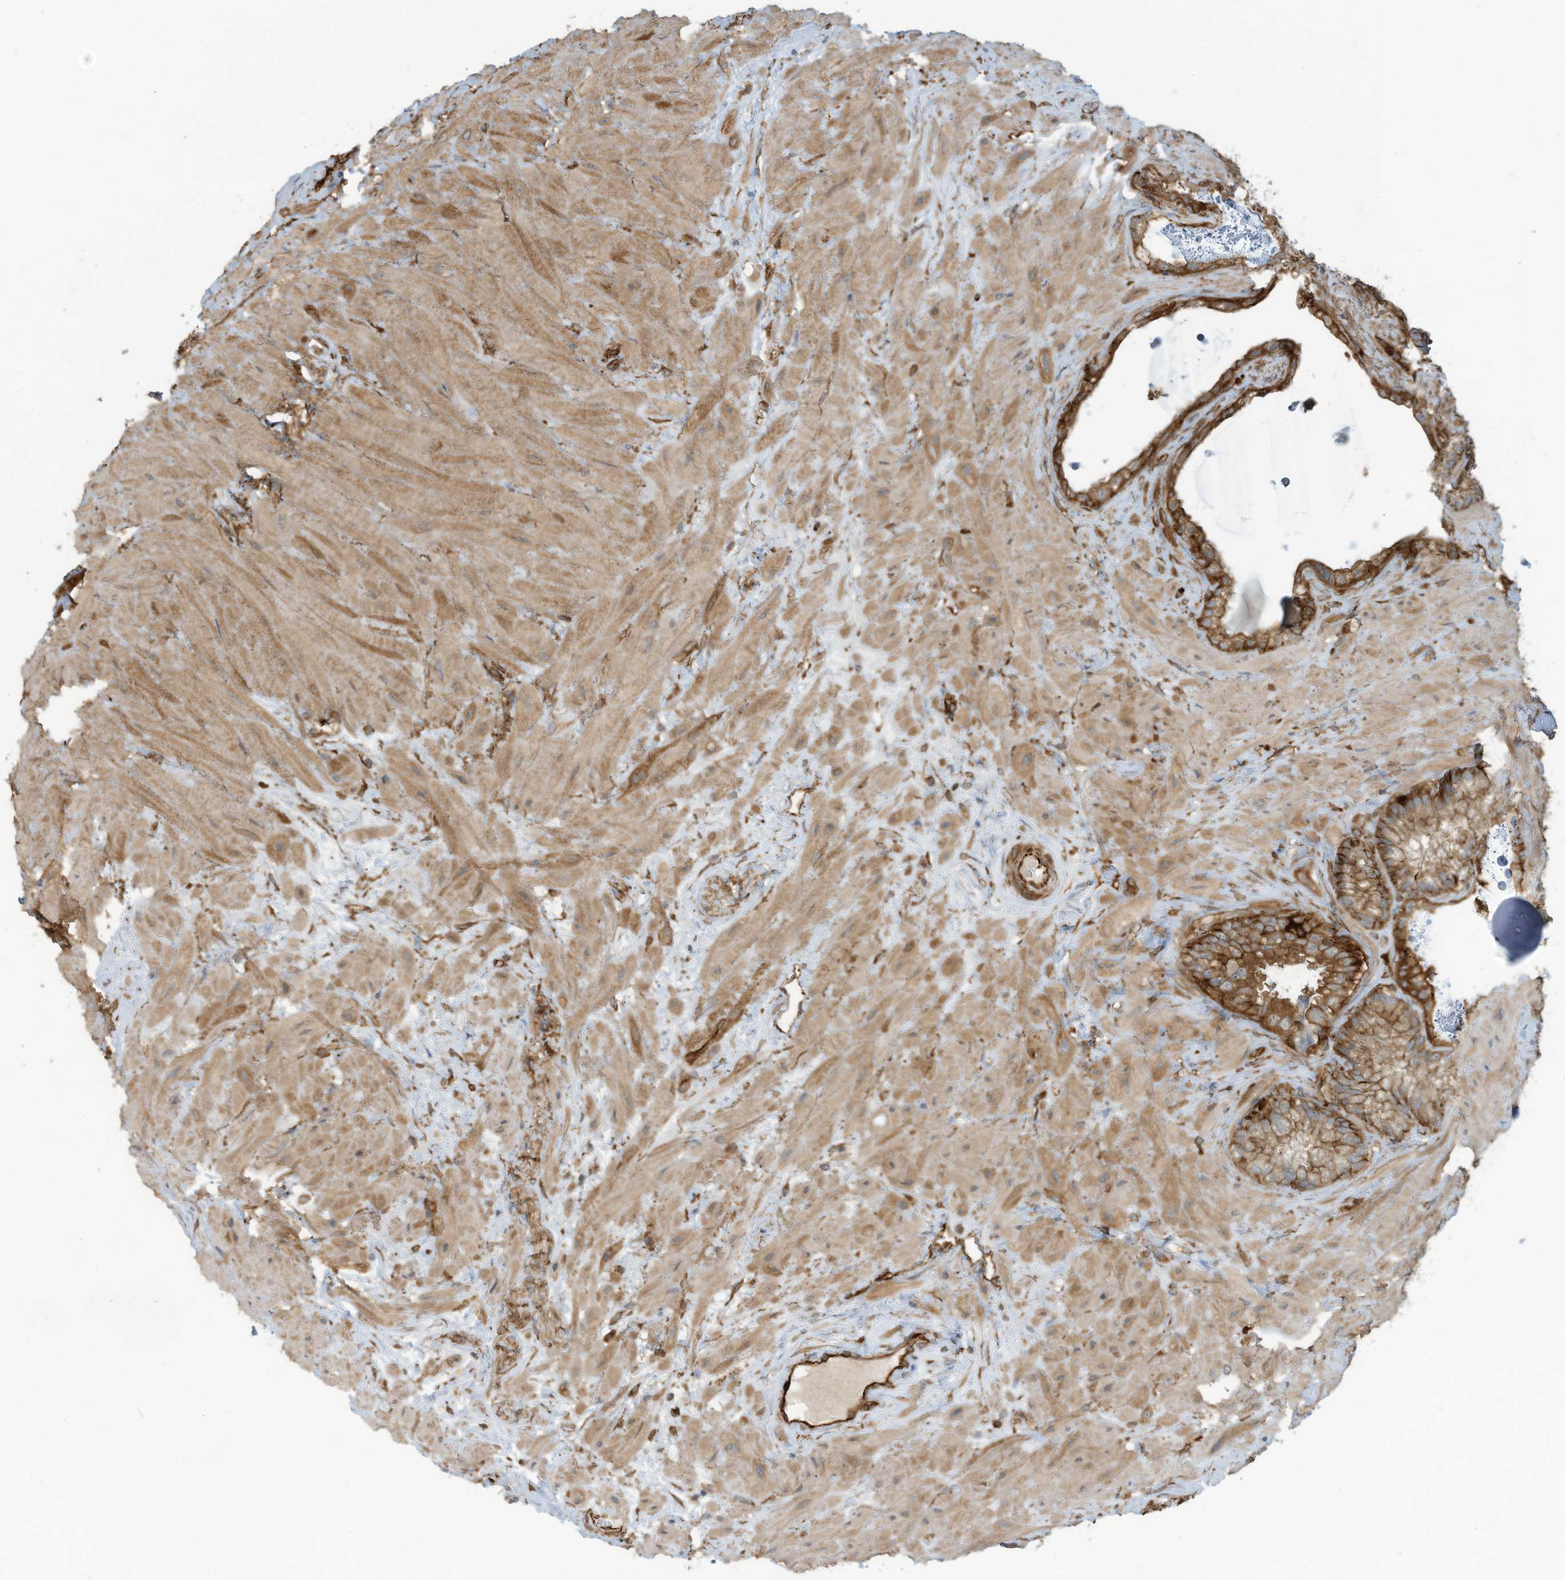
{"staining": {"intensity": "strong", "quantity": ">75%", "location": "cytoplasmic/membranous"}, "tissue": "seminal vesicle", "cell_type": "Glandular cells", "image_type": "normal", "snomed": [{"axis": "morphology", "description": "Normal tissue, NOS"}, {"axis": "topography", "description": "Prostate"}, {"axis": "topography", "description": "Seminal veicle"}], "caption": "Brown immunohistochemical staining in normal seminal vesicle reveals strong cytoplasmic/membranous positivity in approximately >75% of glandular cells. The protein of interest is shown in brown color, while the nuclei are stained blue.", "gene": "SLC9A2", "patient": {"sex": "male", "age": 68}}